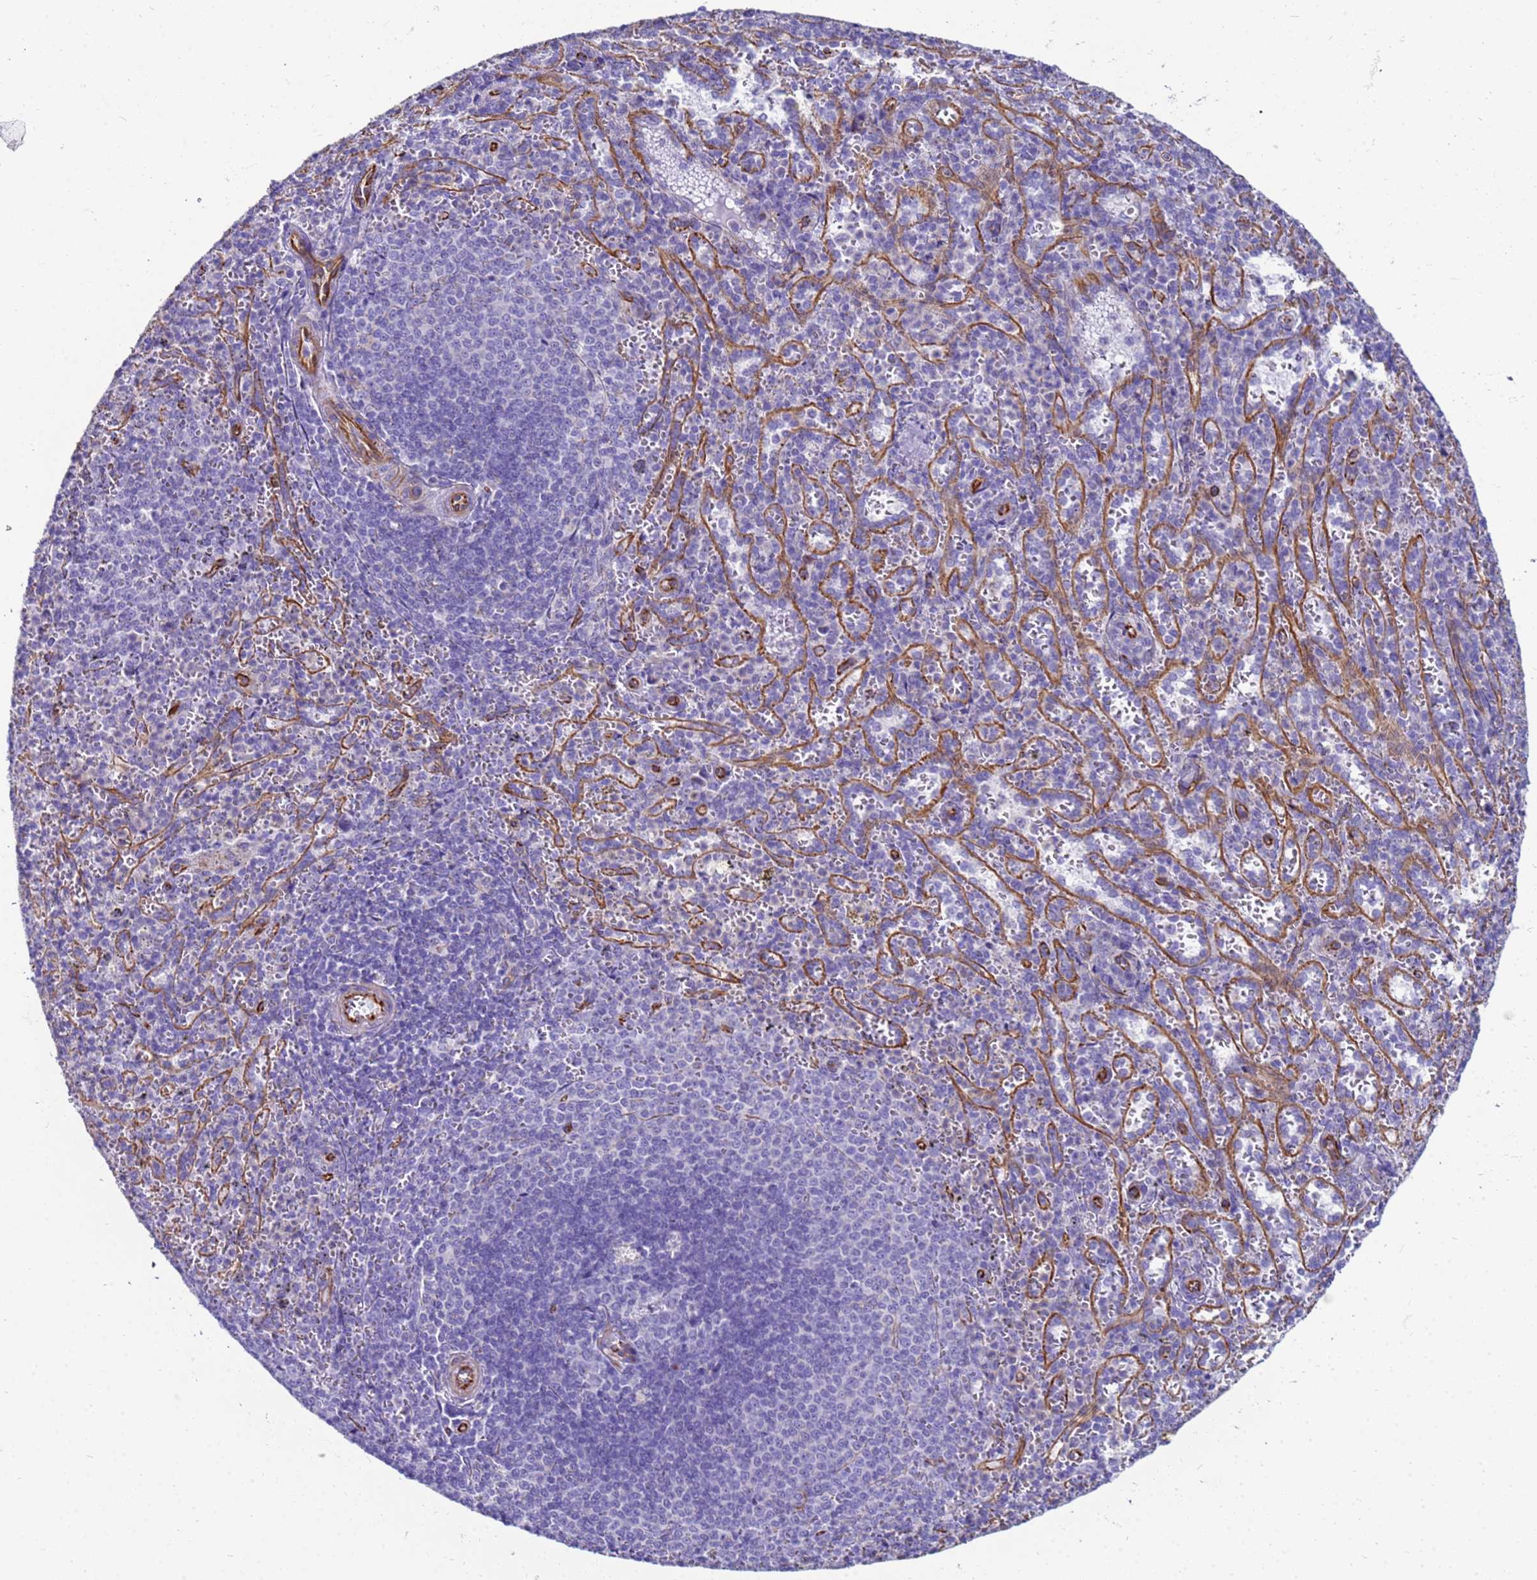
{"staining": {"intensity": "negative", "quantity": "none", "location": "none"}, "tissue": "spleen", "cell_type": "Cells in red pulp", "image_type": "normal", "snomed": [{"axis": "morphology", "description": "Normal tissue, NOS"}, {"axis": "topography", "description": "Spleen"}], "caption": "Immunohistochemistry (IHC) image of normal spleen stained for a protein (brown), which exhibits no staining in cells in red pulp. (Brightfield microscopy of DAB (3,3'-diaminobenzidine) immunohistochemistry (IHC) at high magnification).", "gene": "UBXN2B", "patient": {"sex": "female", "age": 21}}